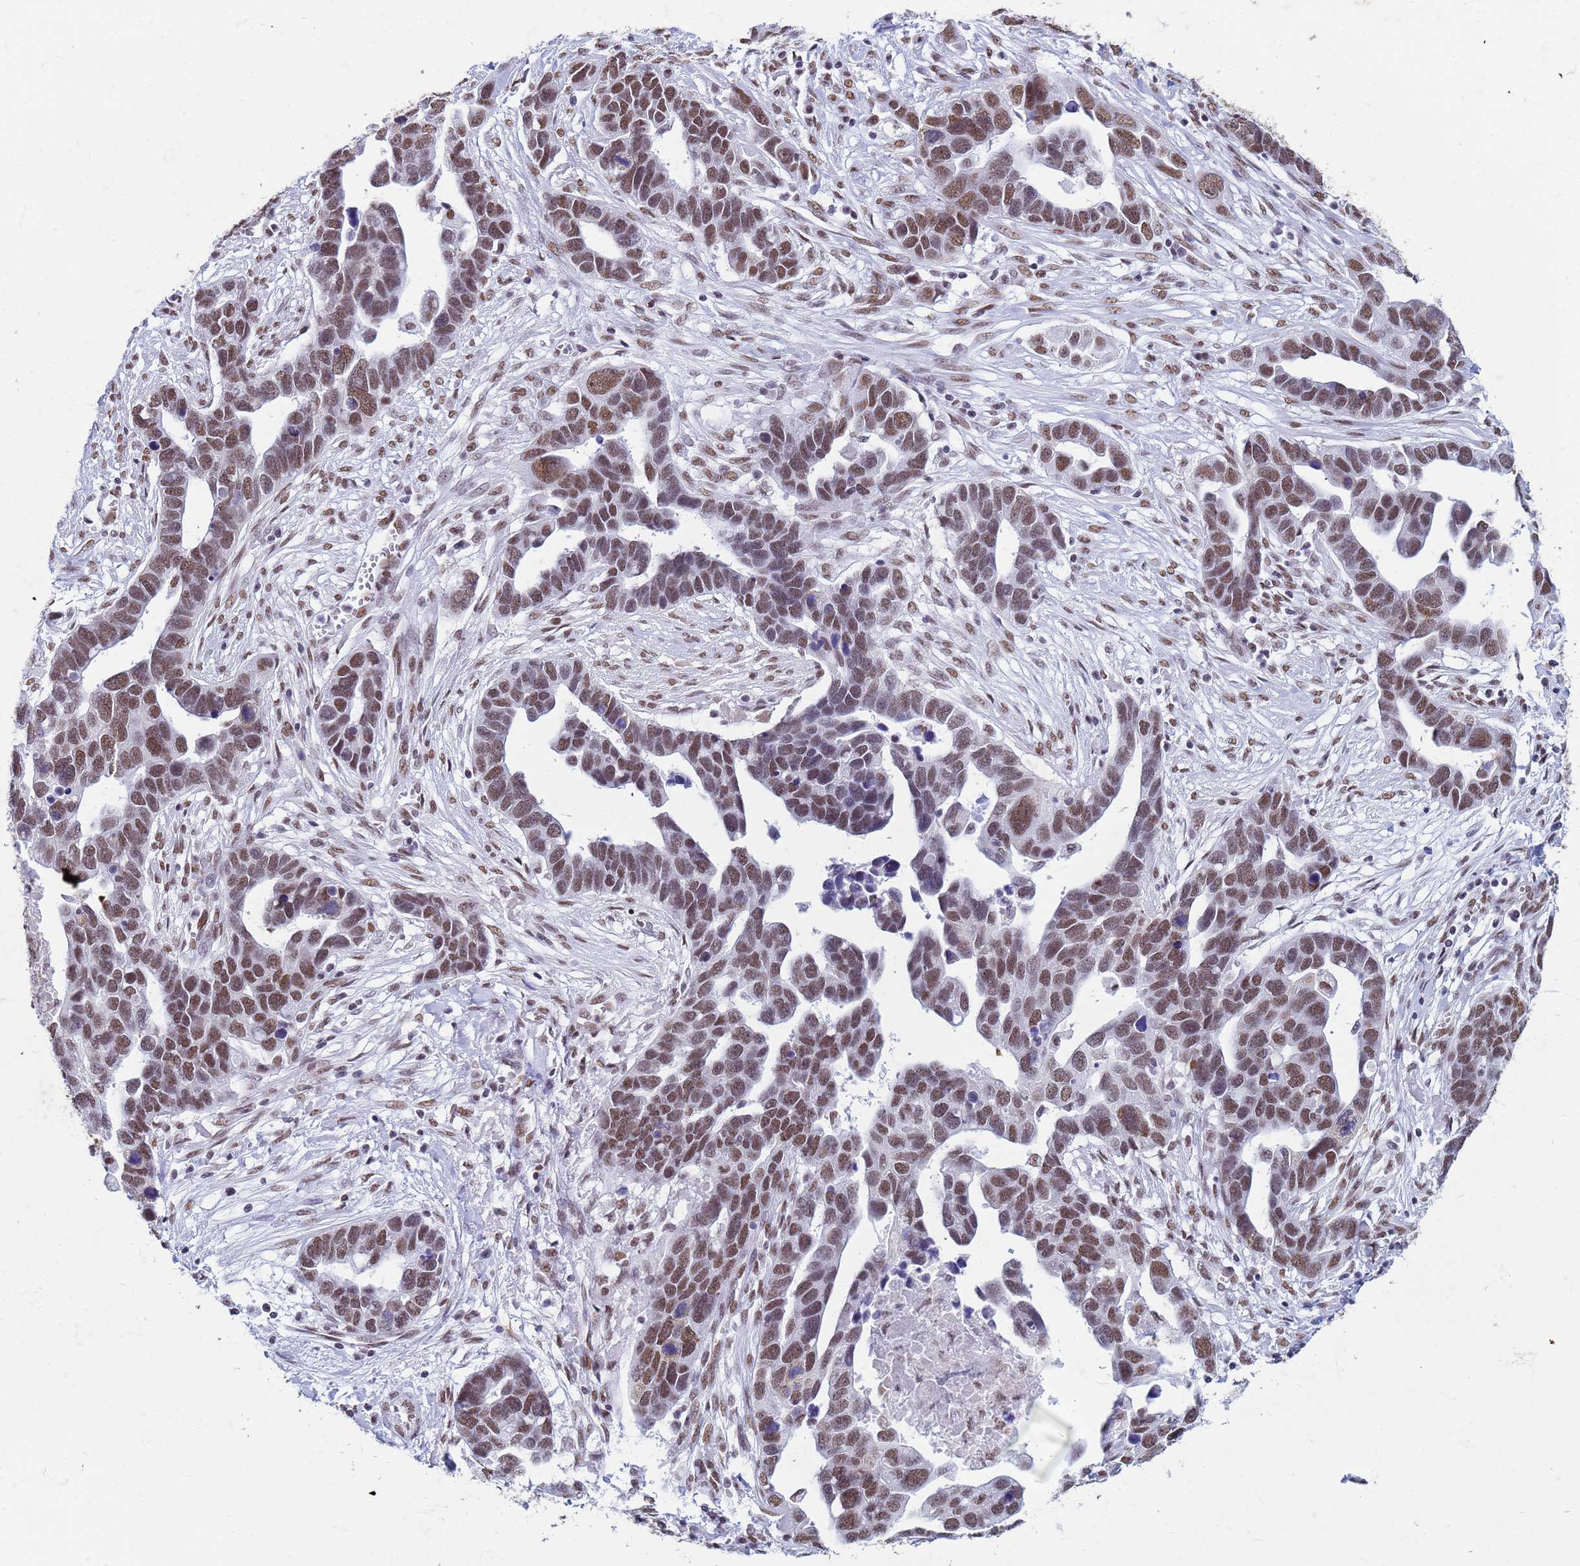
{"staining": {"intensity": "moderate", "quantity": ">75%", "location": "nuclear"}, "tissue": "ovarian cancer", "cell_type": "Tumor cells", "image_type": "cancer", "snomed": [{"axis": "morphology", "description": "Cystadenocarcinoma, serous, NOS"}, {"axis": "topography", "description": "Ovary"}], "caption": "Serous cystadenocarcinoma (ovarian) stained with IHC reveals moderate nuclear positivity in about >75% of tumor cells.", "gene": "FAM170B", "patient": {"sex": "female", "age": 54}}